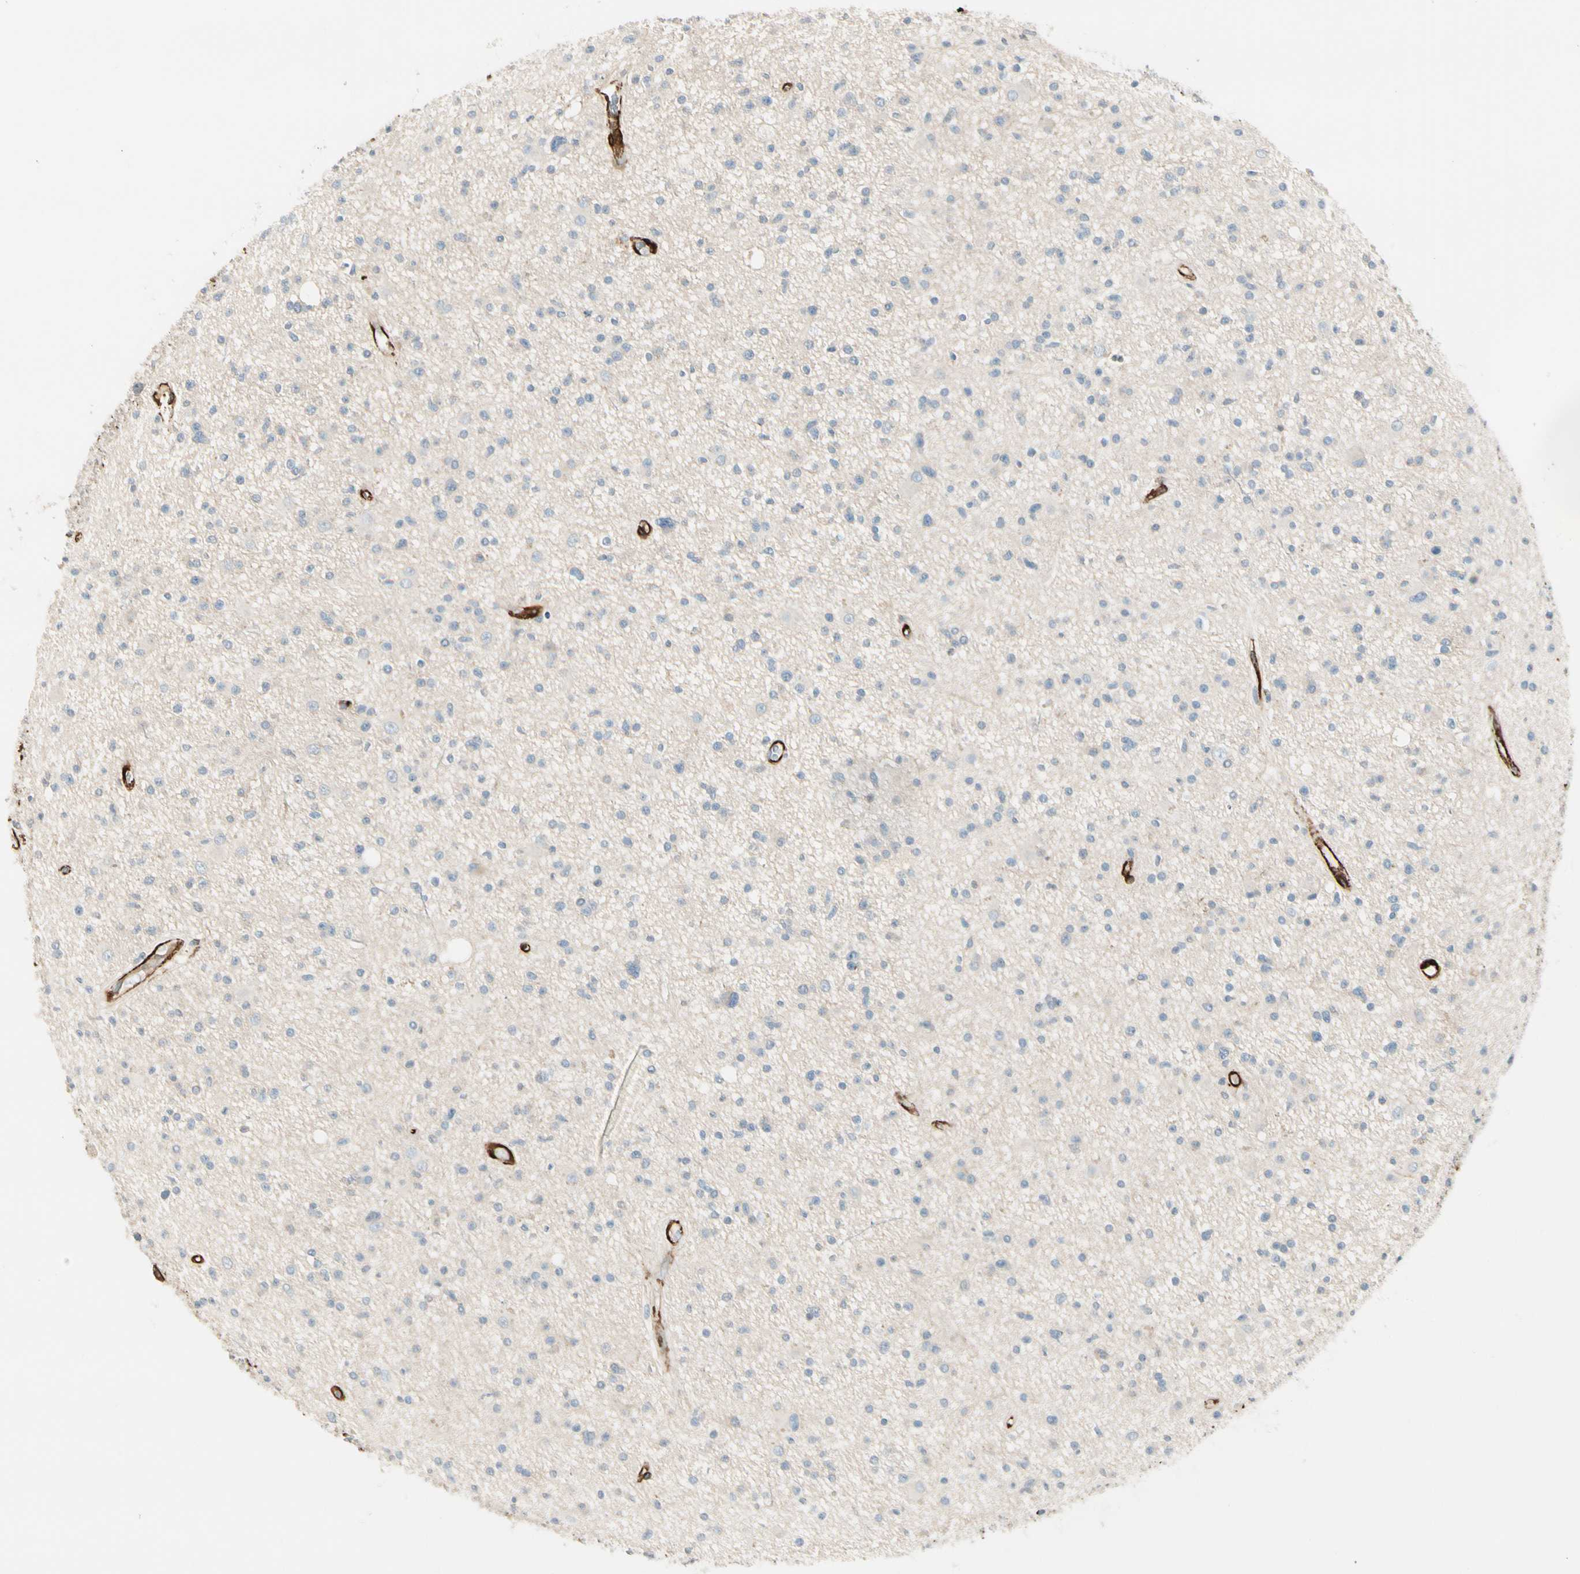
{"staining": {"intensity": "negative", "quantity": "none", "location": "none"}, "tissue": "glioma", "cell_type": "Tumor cells", "image_type": "cancer", "snomed": [{"axis": "morphology", "description": "Glioma, malignant, High grade"}, {"axis": "topography", "description": "Brain"}], "caption": "Tumor cells are negative for protein expression in human malignant glioma (high-grade).", "gene": "CALD1", "patient": {"sex": "male", "age": 33}}